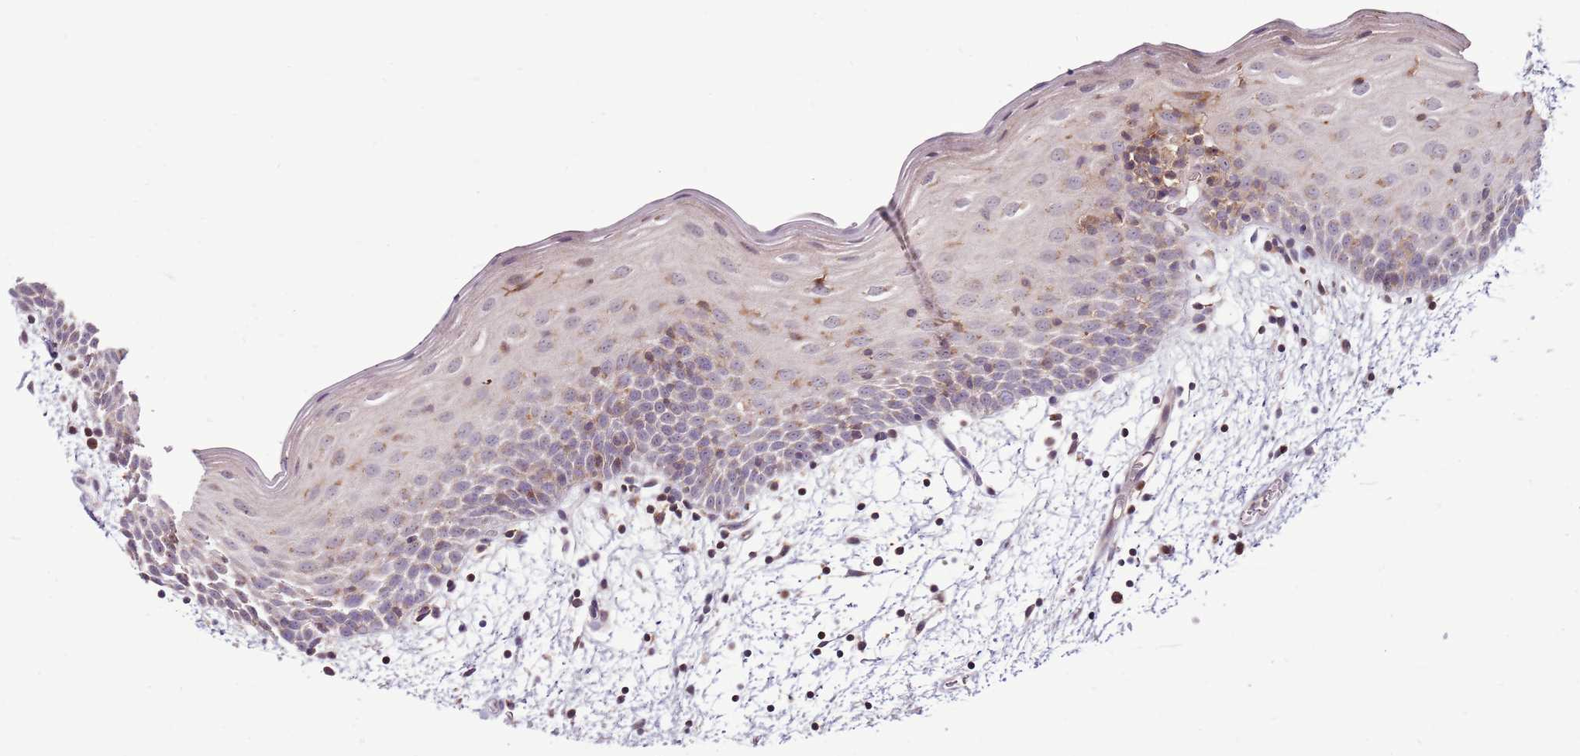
{"staining": {"intensity": "weak", "quantity": "25%-75%", "location": "cytoplasmic/membranous"}, "tissue": "oral mucosa", "cell_type": "Squamous epithelial cells", "image_type": "normal", "snomed": [{"axis": "morphology", "description": "Normal tissue, NOS"}, {"axis": "topography", "description": "Skeletal muscle"}, {"axis": "topography", "description": "Oral tissue"}, {"axis": "topography", "description": "Salivary gland"}, {"axis": "topography", "description": "Peripheral nerve tissue"}], "caption": "A brown stain shows weak cytoplasmic/membranous staining of a protein in squamous epithelial cells of benign human oral mucosa.", "gene": "ZSWIM1", "patient": {"sex": "male", "age": 54}}